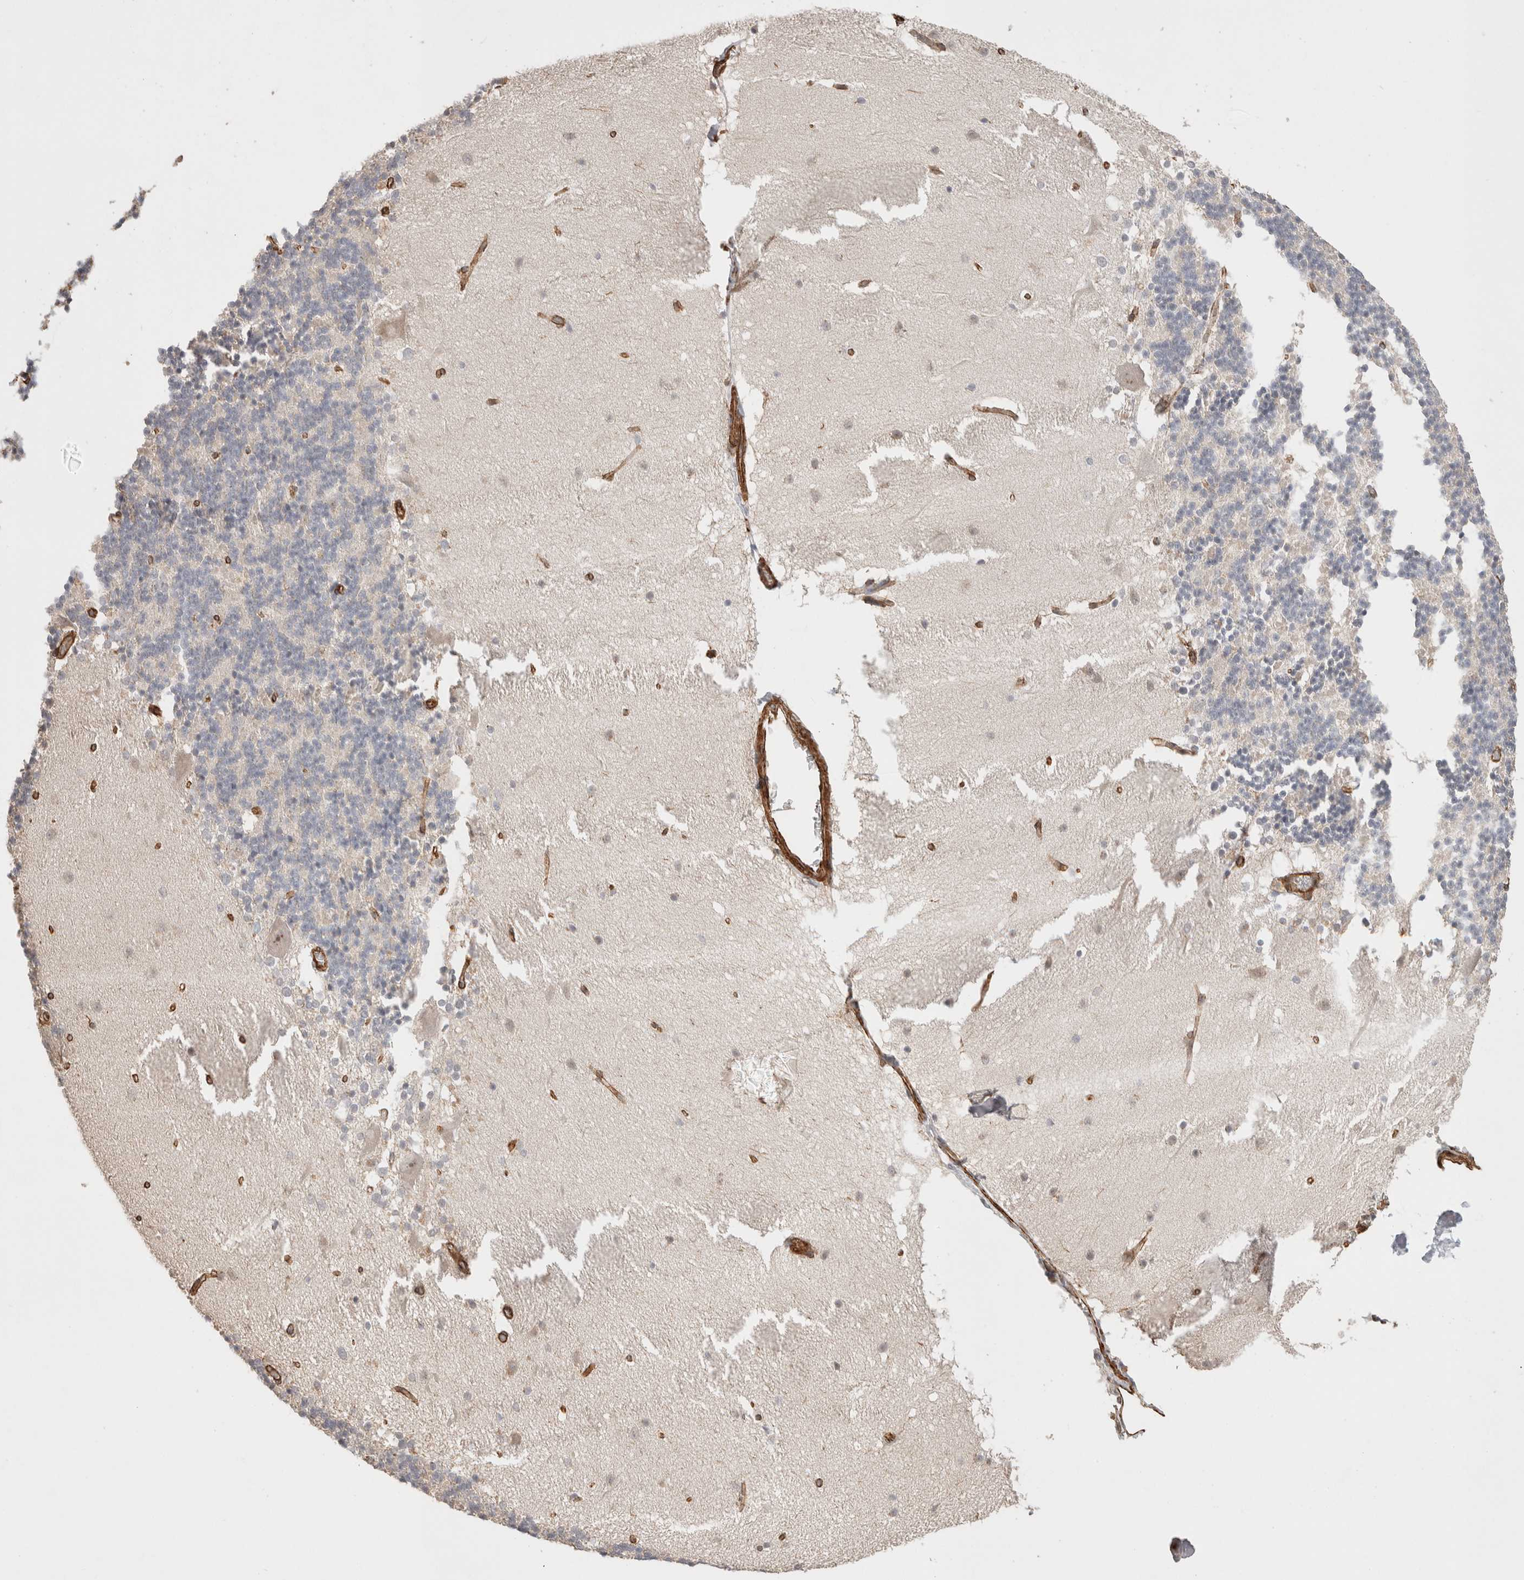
{"staining": {"intensity": "weak", "quantity": "<25%", "location": "cytoplasmic/membranous"}, "tissue": "cerebellum", "cell_type": "Cells in granular layer", "image_type": "normal", "snomed": [{"axis": "morphology", "description": "Normal tissue, NOS"}, {"axis": "topography", "description": "Cerebellum"}], "caption": "The histopathology image displays no significant staining in cells in granular layer of cerebellum. (Stains: DAB immunohistochemistry (IHC) with hematoxylin counter stain, Microscopy: brightfield microscopy at high magnification).", "gene": "CAAP1", "patient": {"sex": "female", "age": 19}}